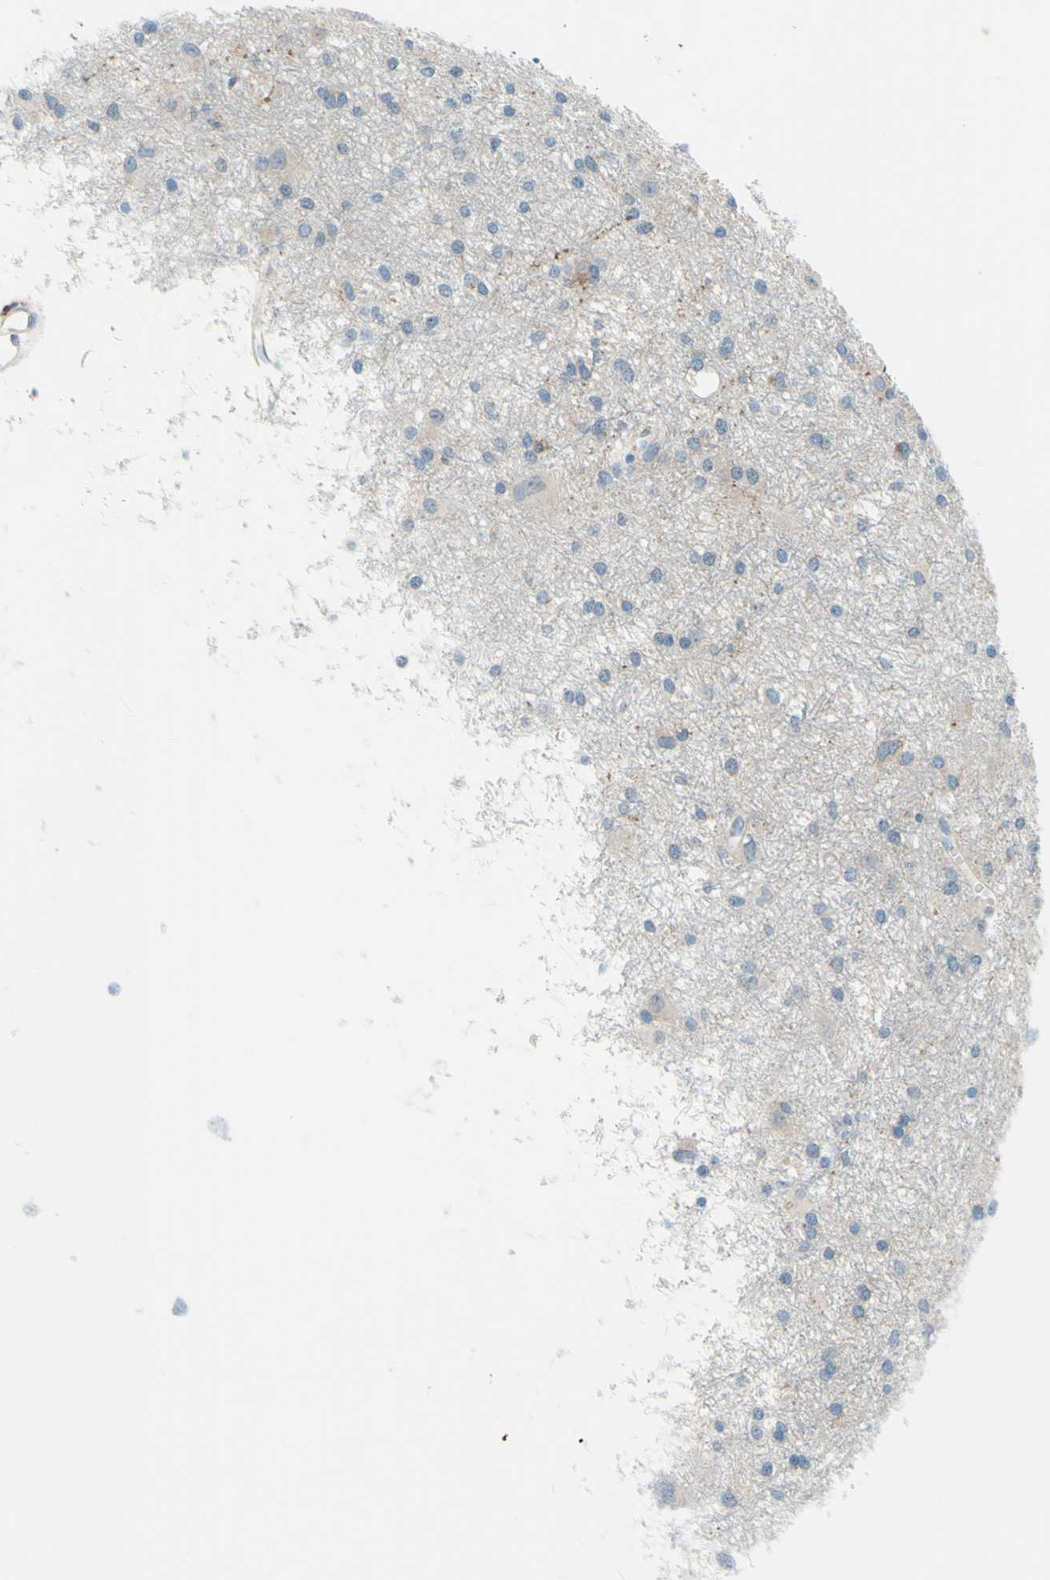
{"staining": {"intensity": "negative", "quantity": "none", "location": "none"}, "tissue": "glioma", "cell_type": "Tumor cells", "image_type": "cancer", "snomed": [{"axis": "morphology", "description": "Glioma, malignant, High grade"}, {"axis": "topography", "description": "Brain"}], "caption": "This is an immunohistochemistry (IHC) micrograph of human malignant glioma (high-grade). There is no expression in tumor cells.", "gene": "SIGLEC9", "patient": {"sex": "female", "age": 59}}